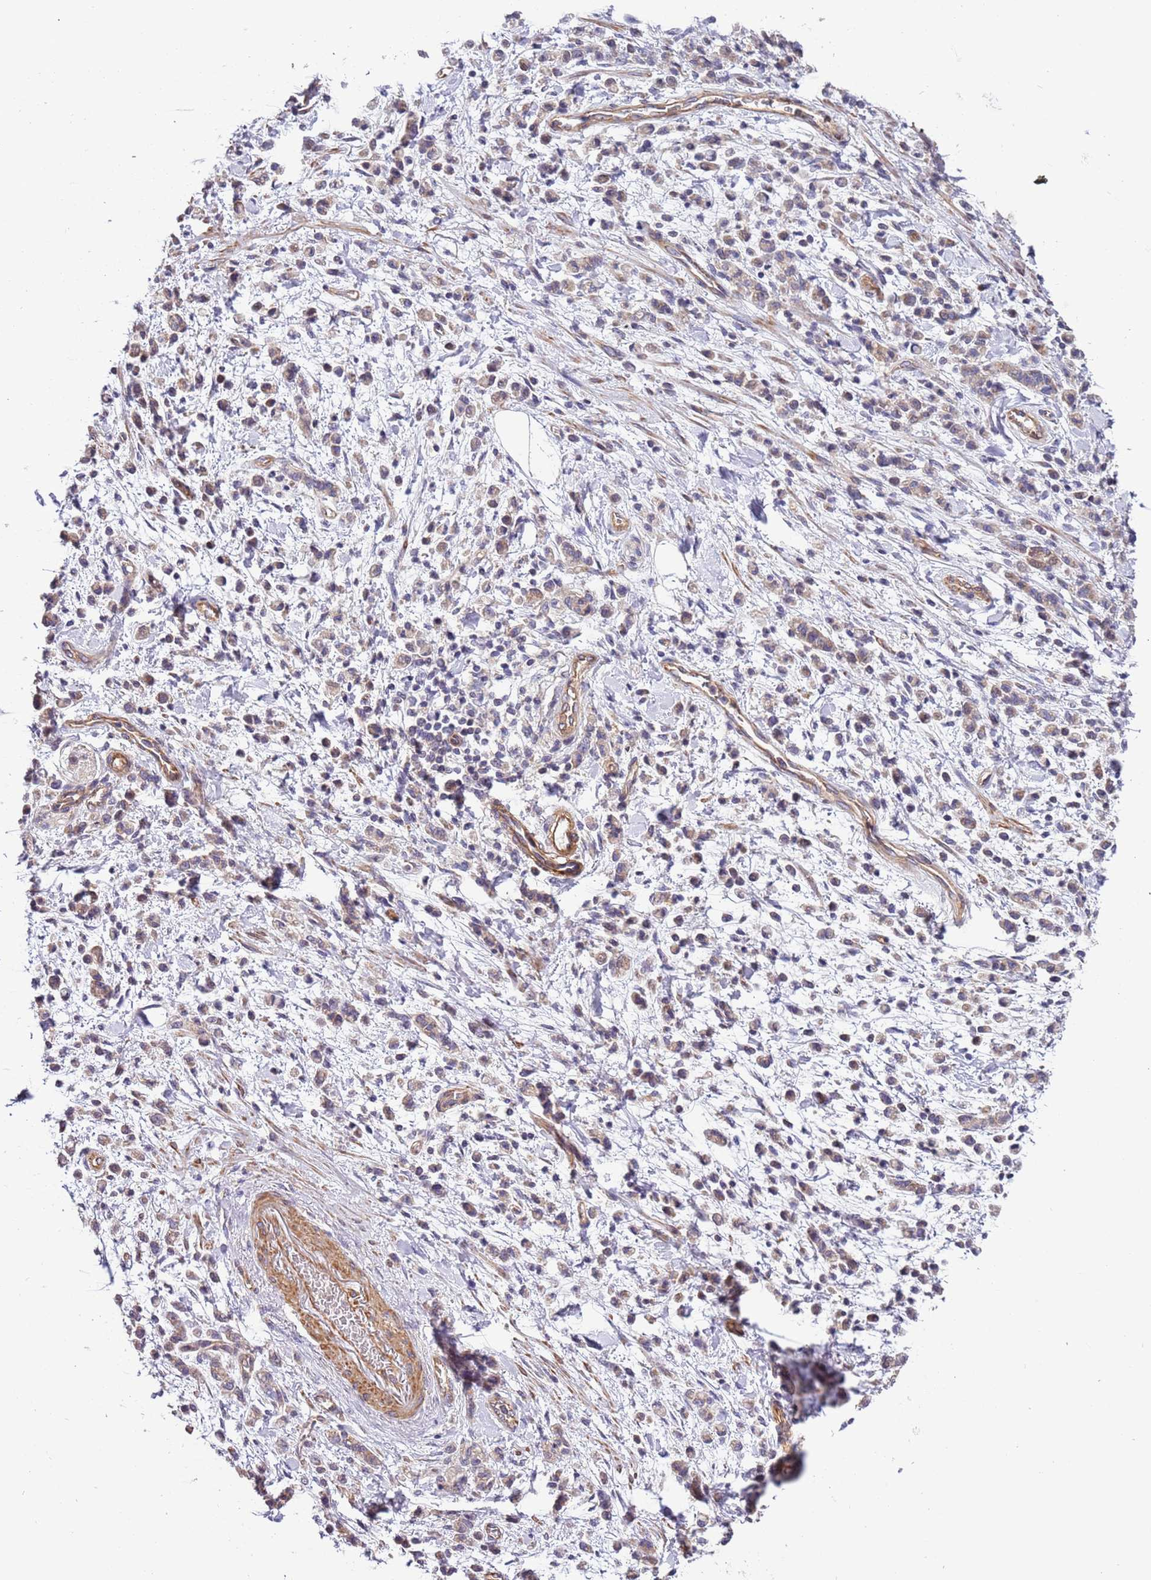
{"staining": {"intensity": "weak", "quantity": "25%-75%", "location": "cytoplasmic/membranous"}, "tissue": "stomach cancer", "cell_type": "Tumor cells", "image_type": "cancer", "snomed": [{"axis": "morphology", "description": "Adenocarcinoma, NOS"}, {"axis": "topography", "description": "Stomach"}], "caption": "Protein staining shows weak cytoplasmic/membranous staining in approximately 25%-75% of tumor cells in adenocarcinoma (stomach).", "gene": "LAMB4", "patient": {"sex": "male", "age": 76}}